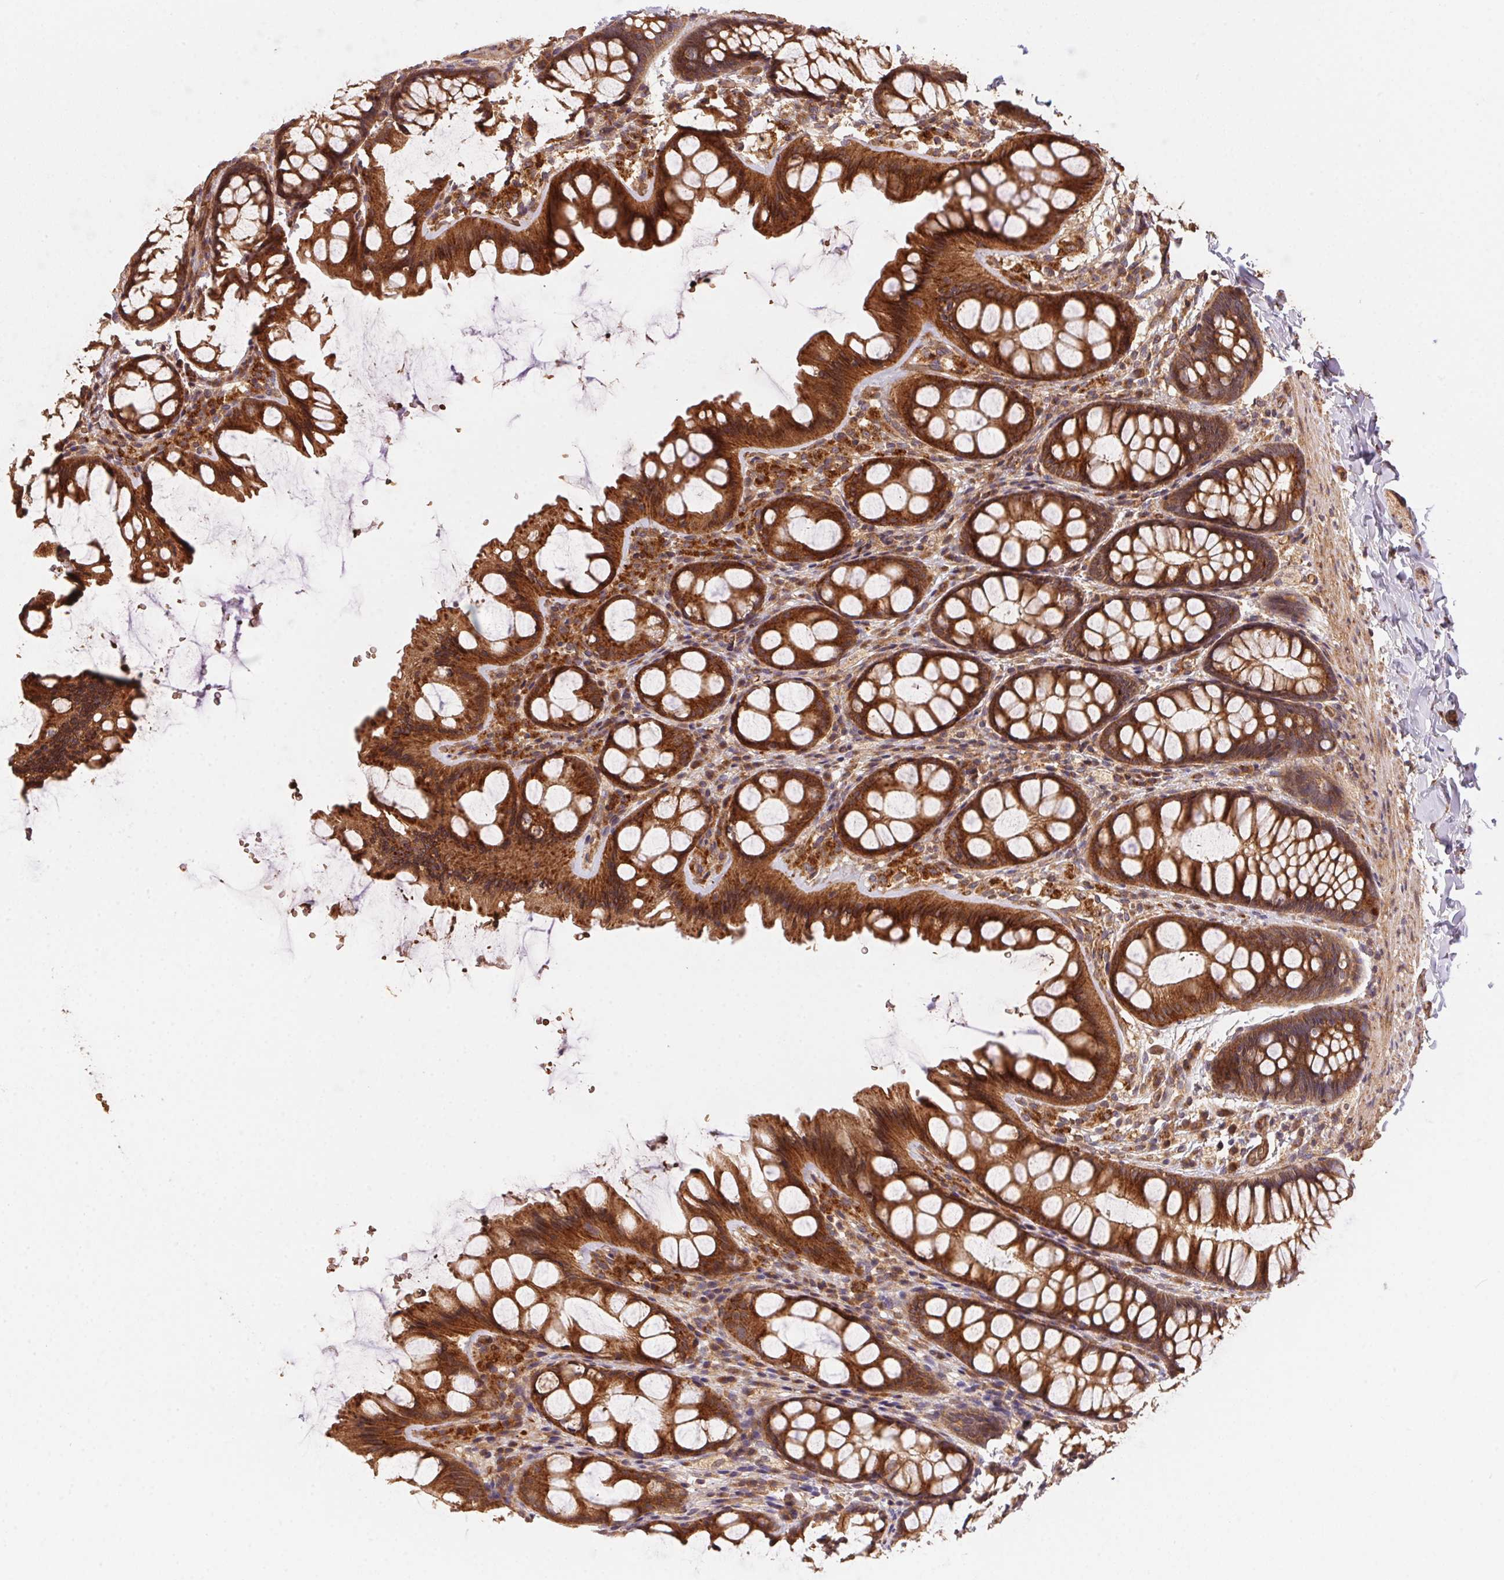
{"staining": {"intensity": "strong", "quantity": ">75%", "location": "cytoplasmic/membranous"}, "tissue": "colon", "cell_type": "Endothelial cells", "image_type": "normal", "snomed": [{"axis": "morphology", "description": "Normal tissue, NOS"}, {"axis": "topography", "description": "Colon"}], "caption": "Unremarkable colon shows strong cytoplasmic/membranous expression in approximately >75% of endothelial cells, visualized by immunohistochemistry. The protein is stained brown, and the nuclei are stained in blue (DAB IHC with brightfield microscopy, high magnification).", "gene": "USE1", "patient": {"sex": "male", "age": 47}}